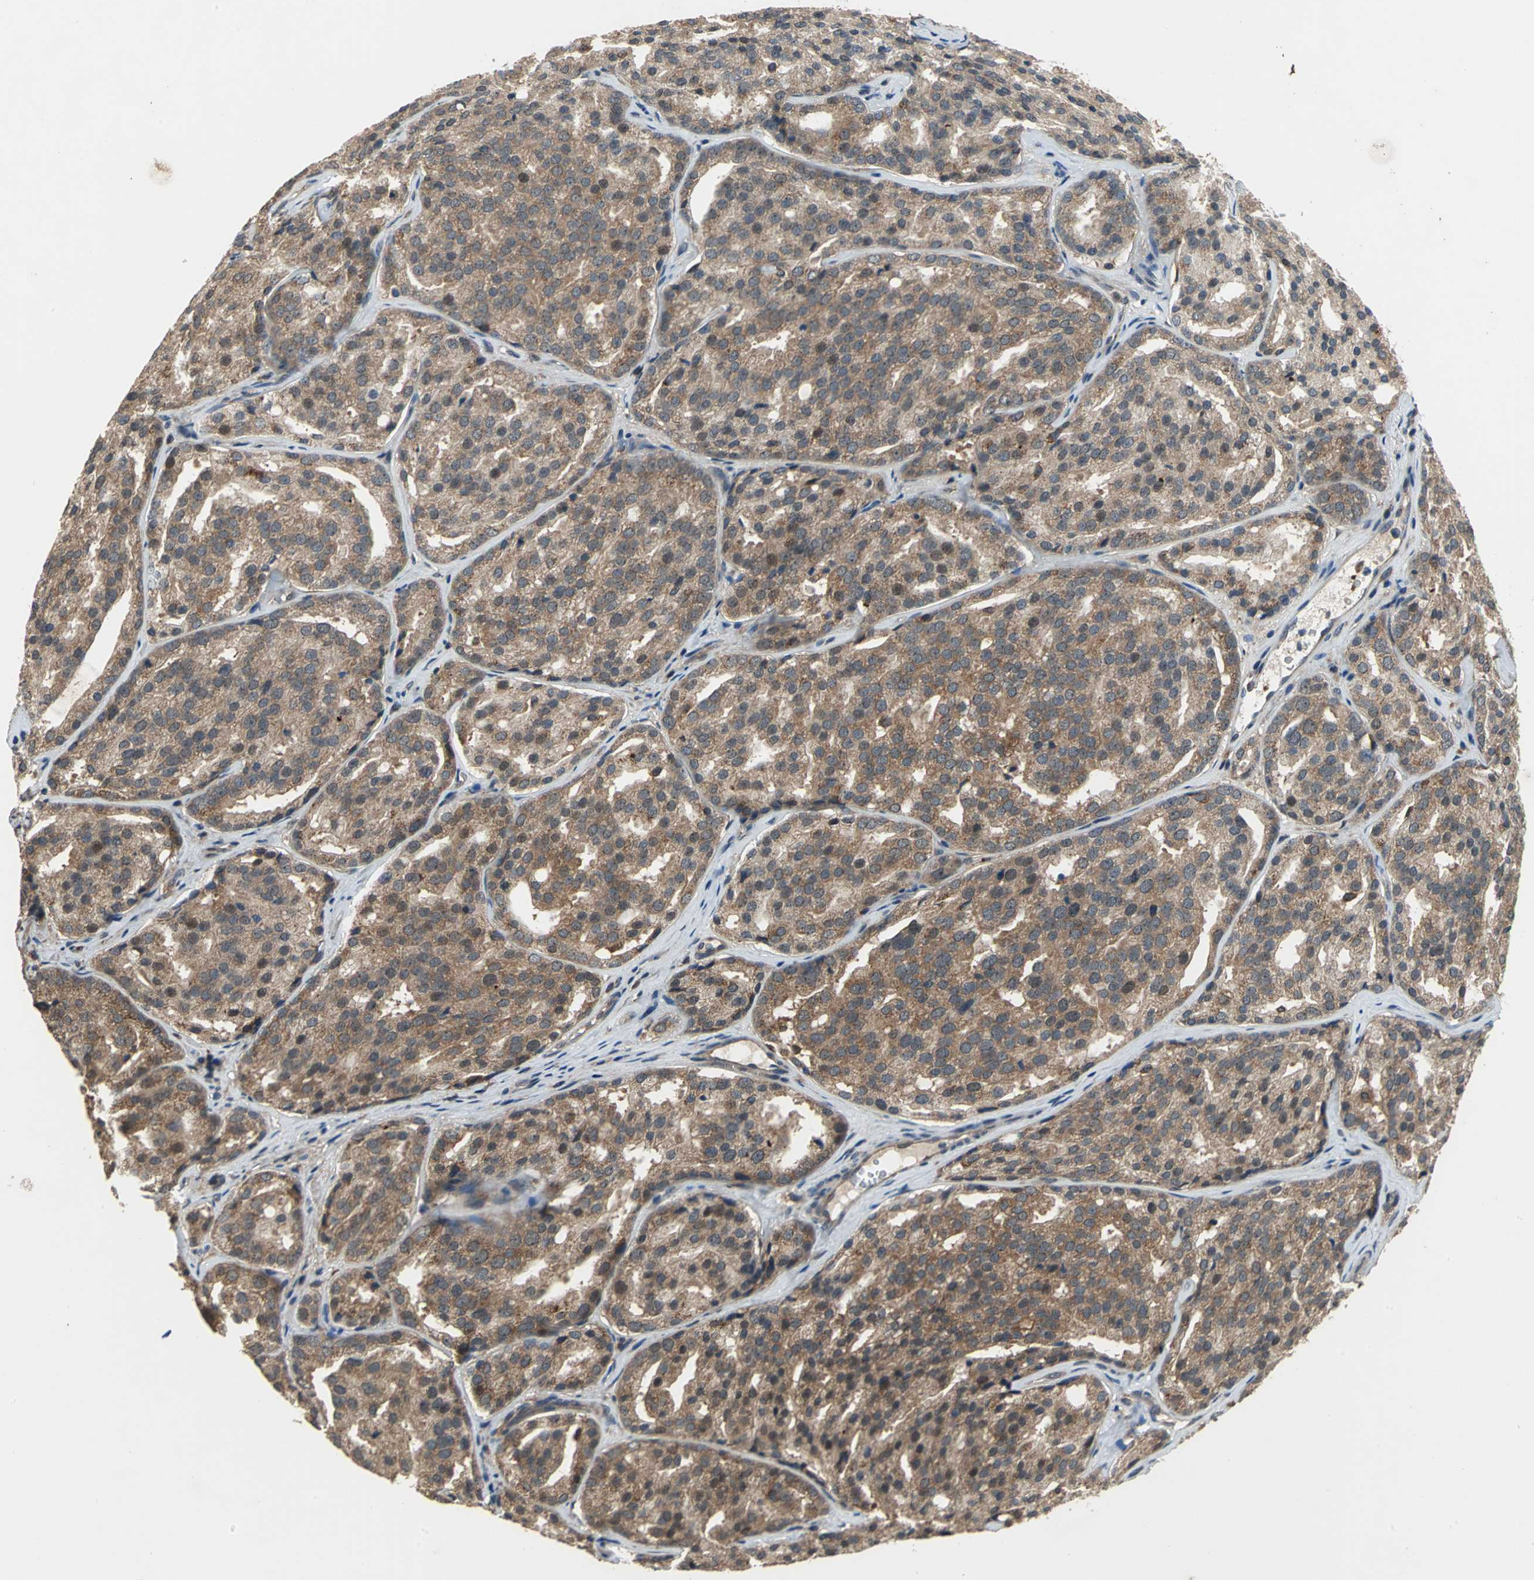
{"staining": {"intensity": "moderate", "quantity": ">75%", "location": "cytoplasmic/membranous"}, "tissue": "prostate cancer", "cell_type": "Tumor cells", "image_type": "cancer", "snomed": [{"axis": "morphology", "description": "Adenocarcinoma, High grade"}, {"axis": "topography", "description": "Prostate"}], "caption": "Immunohistochemical staining of human high-grade adenocarcinoma (prostate) reveals moderate cytoplasmic/membranous protein expression in about >75% of tumor cells.", "gene": "NFKBIE", "patient": {"sex": "male", "age": 64}}